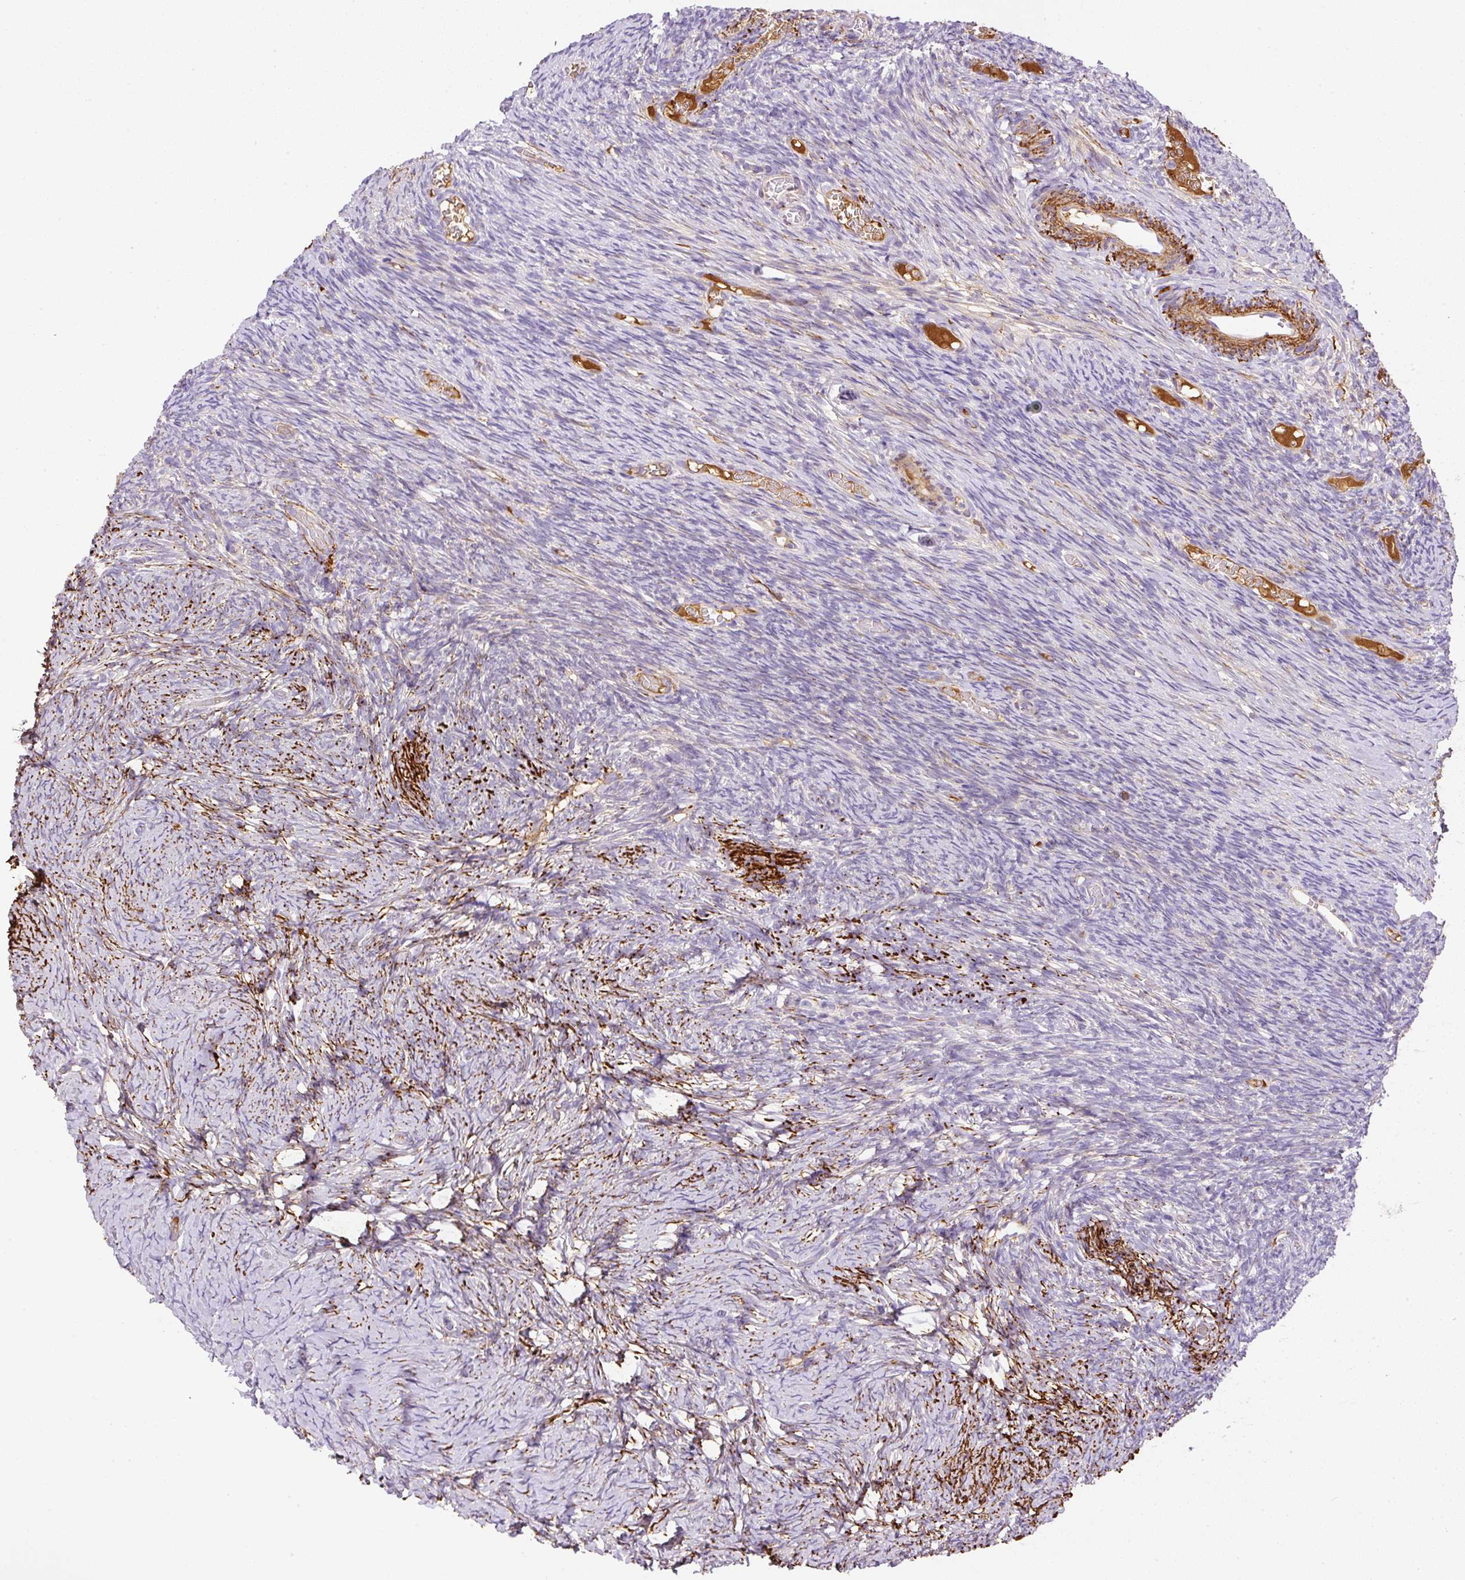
{"staining": {"intensity": "negative", "quantity": "none", "location": "none"}, "tissue": "ovary", "cell_type": "Follicle cells", "image_type": "normal", "snomed": [{"axis": "morphology", "description": "Normal tissue, NOS"}, {"axis": "topography", "description": "Ovary"}], "caption": "IHC image of unremarkable human ovary stained for a protein (brown), which displays no expression in follicle cells.", "gene": "APCS", "patient": {"sex": "female", "age": 39}}